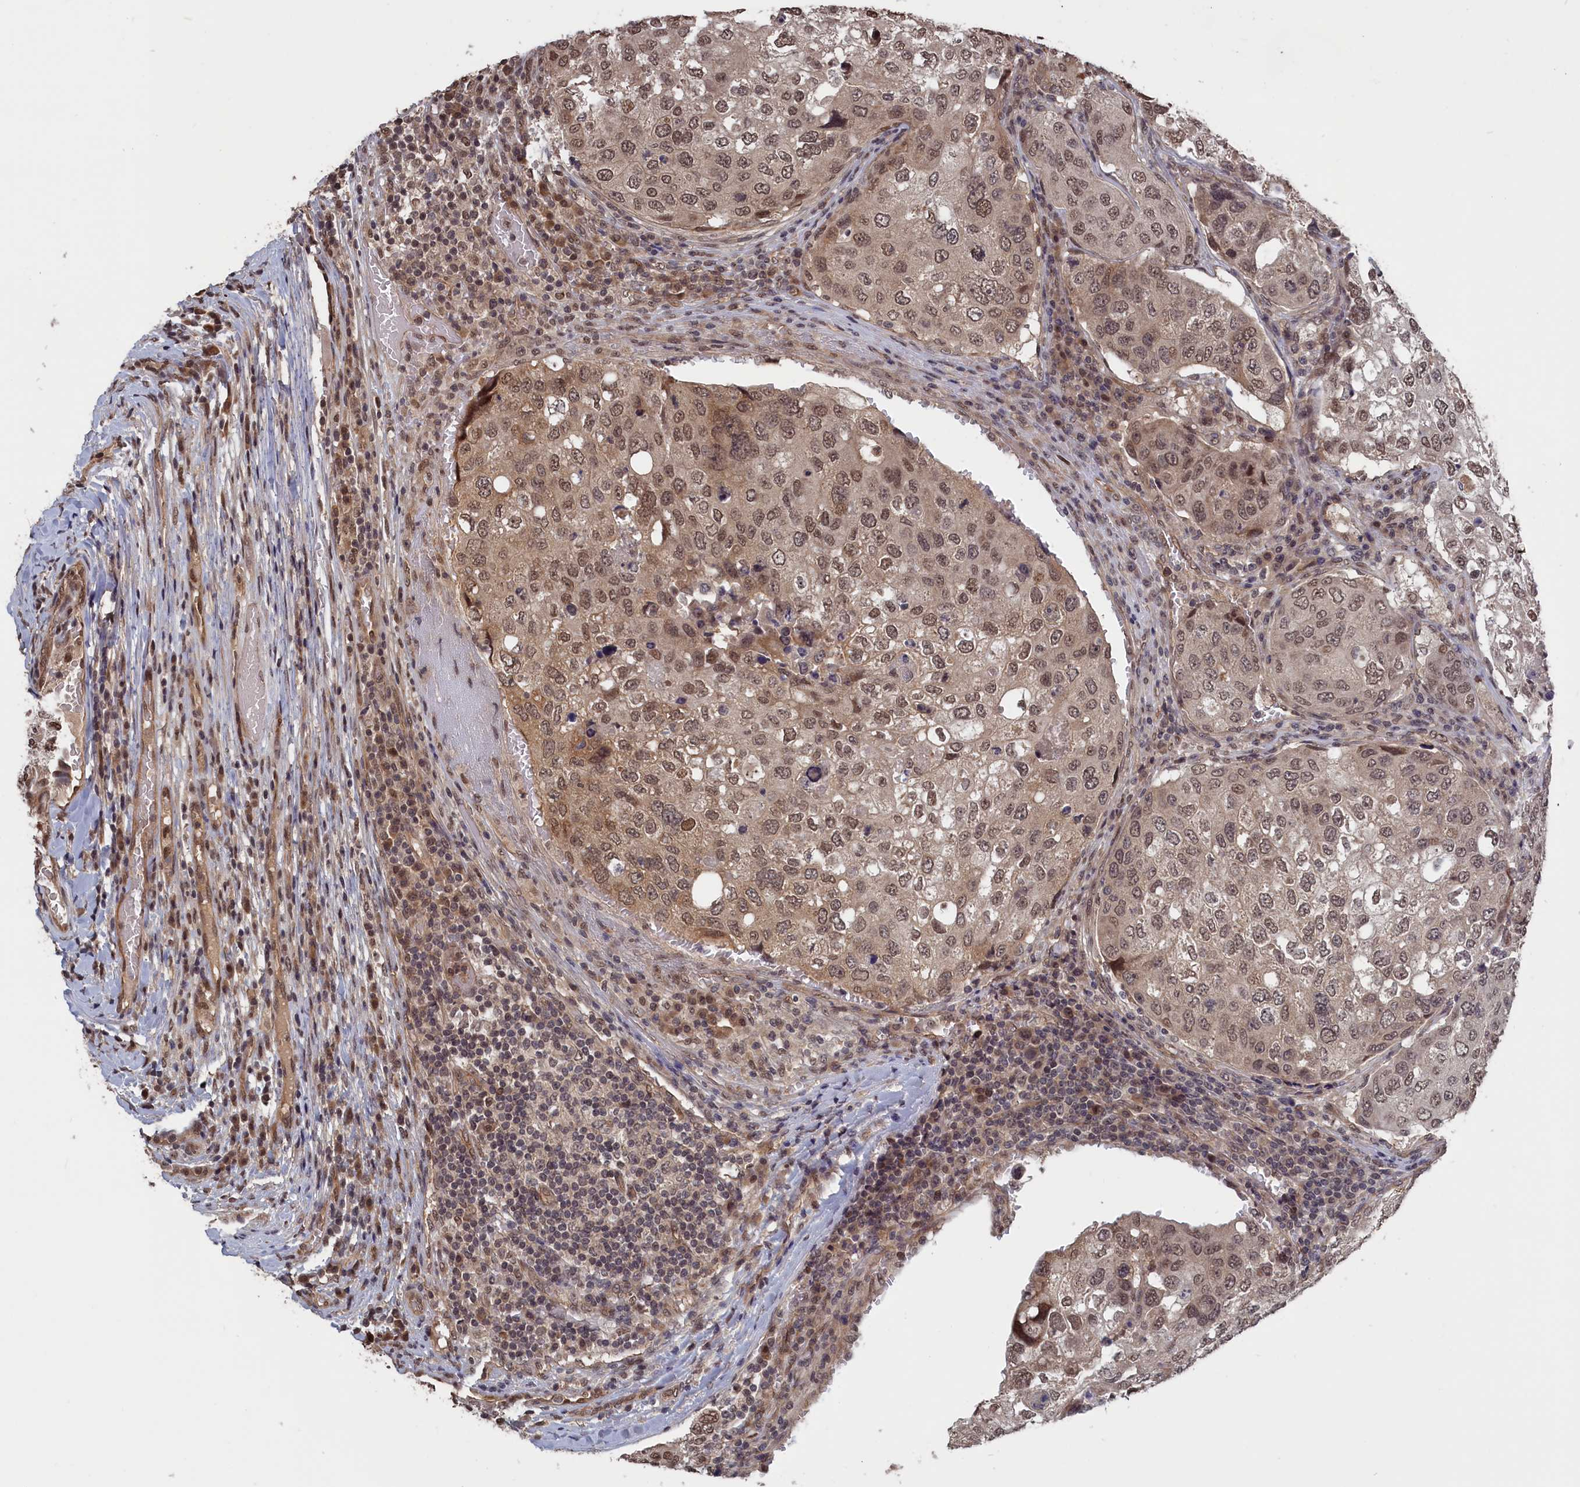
{"staining": {"intensity": "weak", "quantity": ">75%", "location": "nuclear"}, "tissue": "urothelial cancer", "cell_type": "Tumor cells", "image_type": "cancer", "snomed": [{"axis": "morphology", "description": "Urothelial carcinoma, High grade"}, {"axis": "topography", "description": "Lymph node"}, {"axis": "topography", "description": "Urinary bladder"}], "caption": "Protein expression analysis of human urothelial carcinoma (high-grade) reveals weak nuclear expression in approximately >75% of tumor cells.", "gene": "PLP2", "patient": {"sex": "male", "age": 51}}